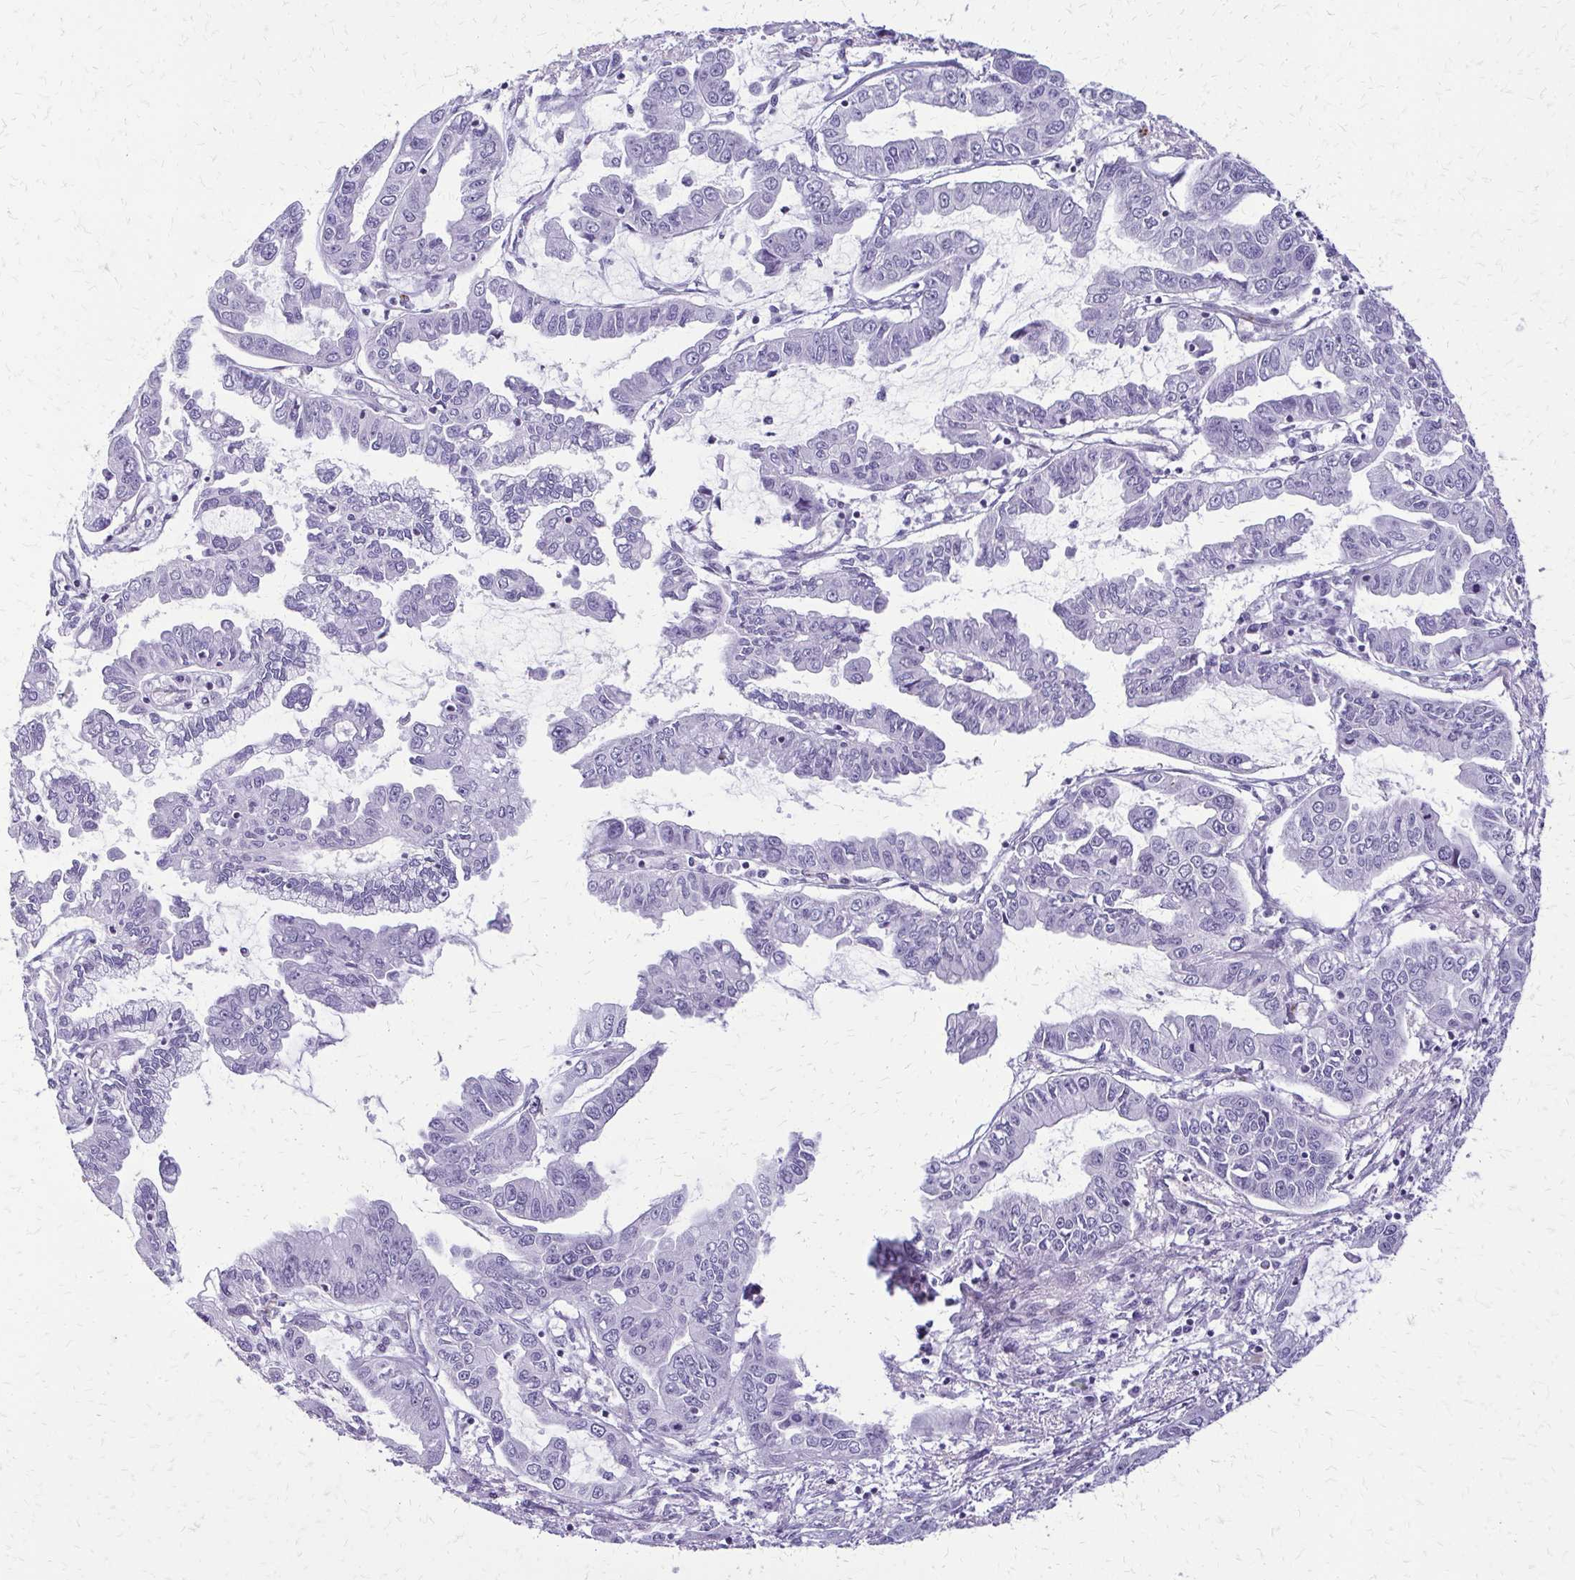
{"staining": {"intensity": "negative", "quantity": "none", "location": "none"}, "tissue": "liver cancer", "cell_type": "Tumor cells", "image_type": "cancer", "snomed": [{"axis": "morphology", "description": "Cholangiocarcinoma"}, {"axis": "topography", "description": "Liver"}], "caption": "IHC photomicrograph of neoplastic tissue: human cholangiocarcinoma (liver) stained with DAB (3,3'-diaminobenzidine) demonstrates no significant protein positivity in tumor cells.", "gene": "FAM162B", "patient": {"sex": "male", "age": 58}}